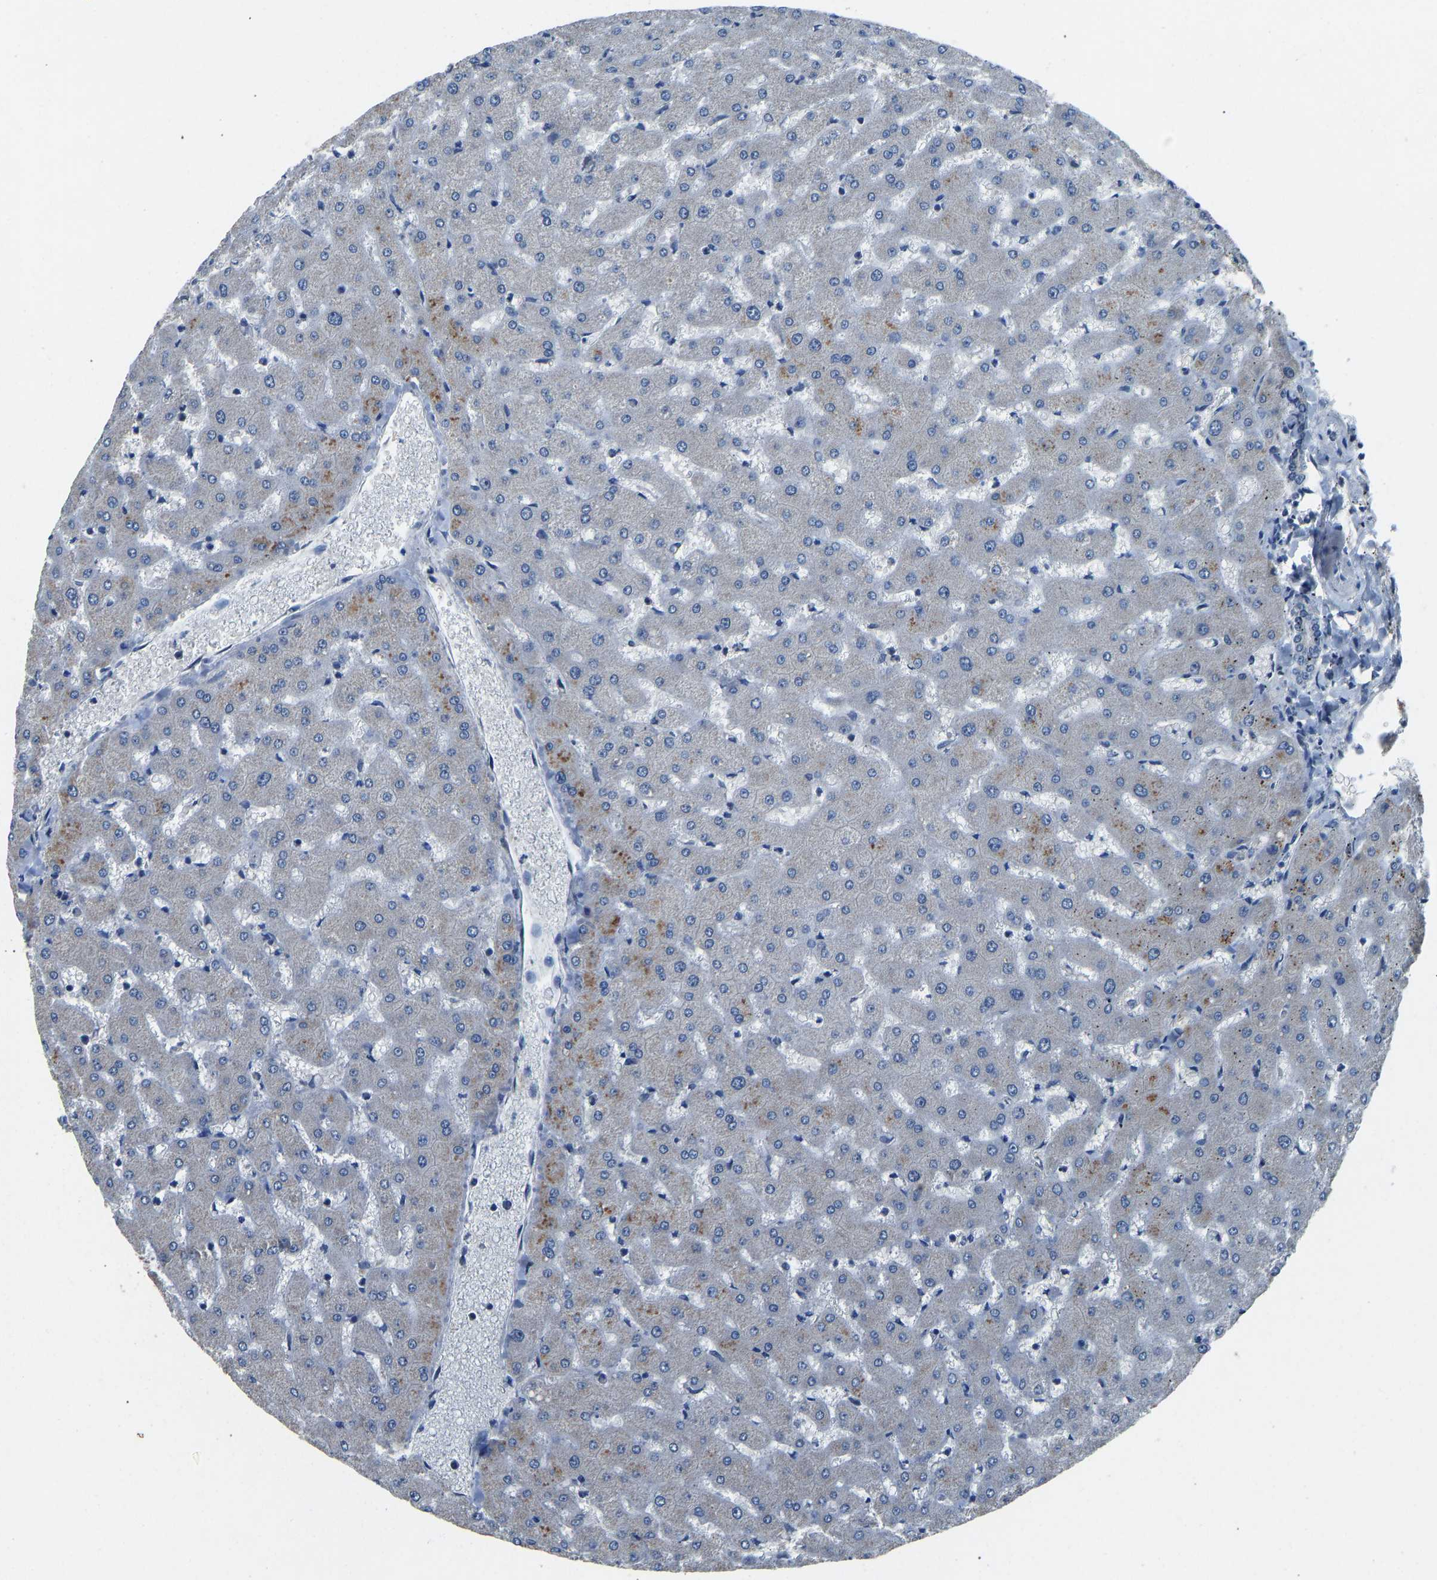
{"staining": {"intensity": "negative", "quantity": "none", "location": "none"}, "tissue": "liver", "cell_type": "Cholangiocytes", "image_type": "normal", "snomed": [{"axis": "morphology", "description": "Normal tissue, NOS"}, {"axis": "topography", "description": "Liver"}], "caption": "The image shows no significant staining in cholangiocytes of liver. The staining is performed using DAB (3,3'-diaminobenzidine) brown chromogen with nuclei counter-stained in using hematoxylin.", "gene": "TOX4", "patient": {"sex": "female", "age": 63}}